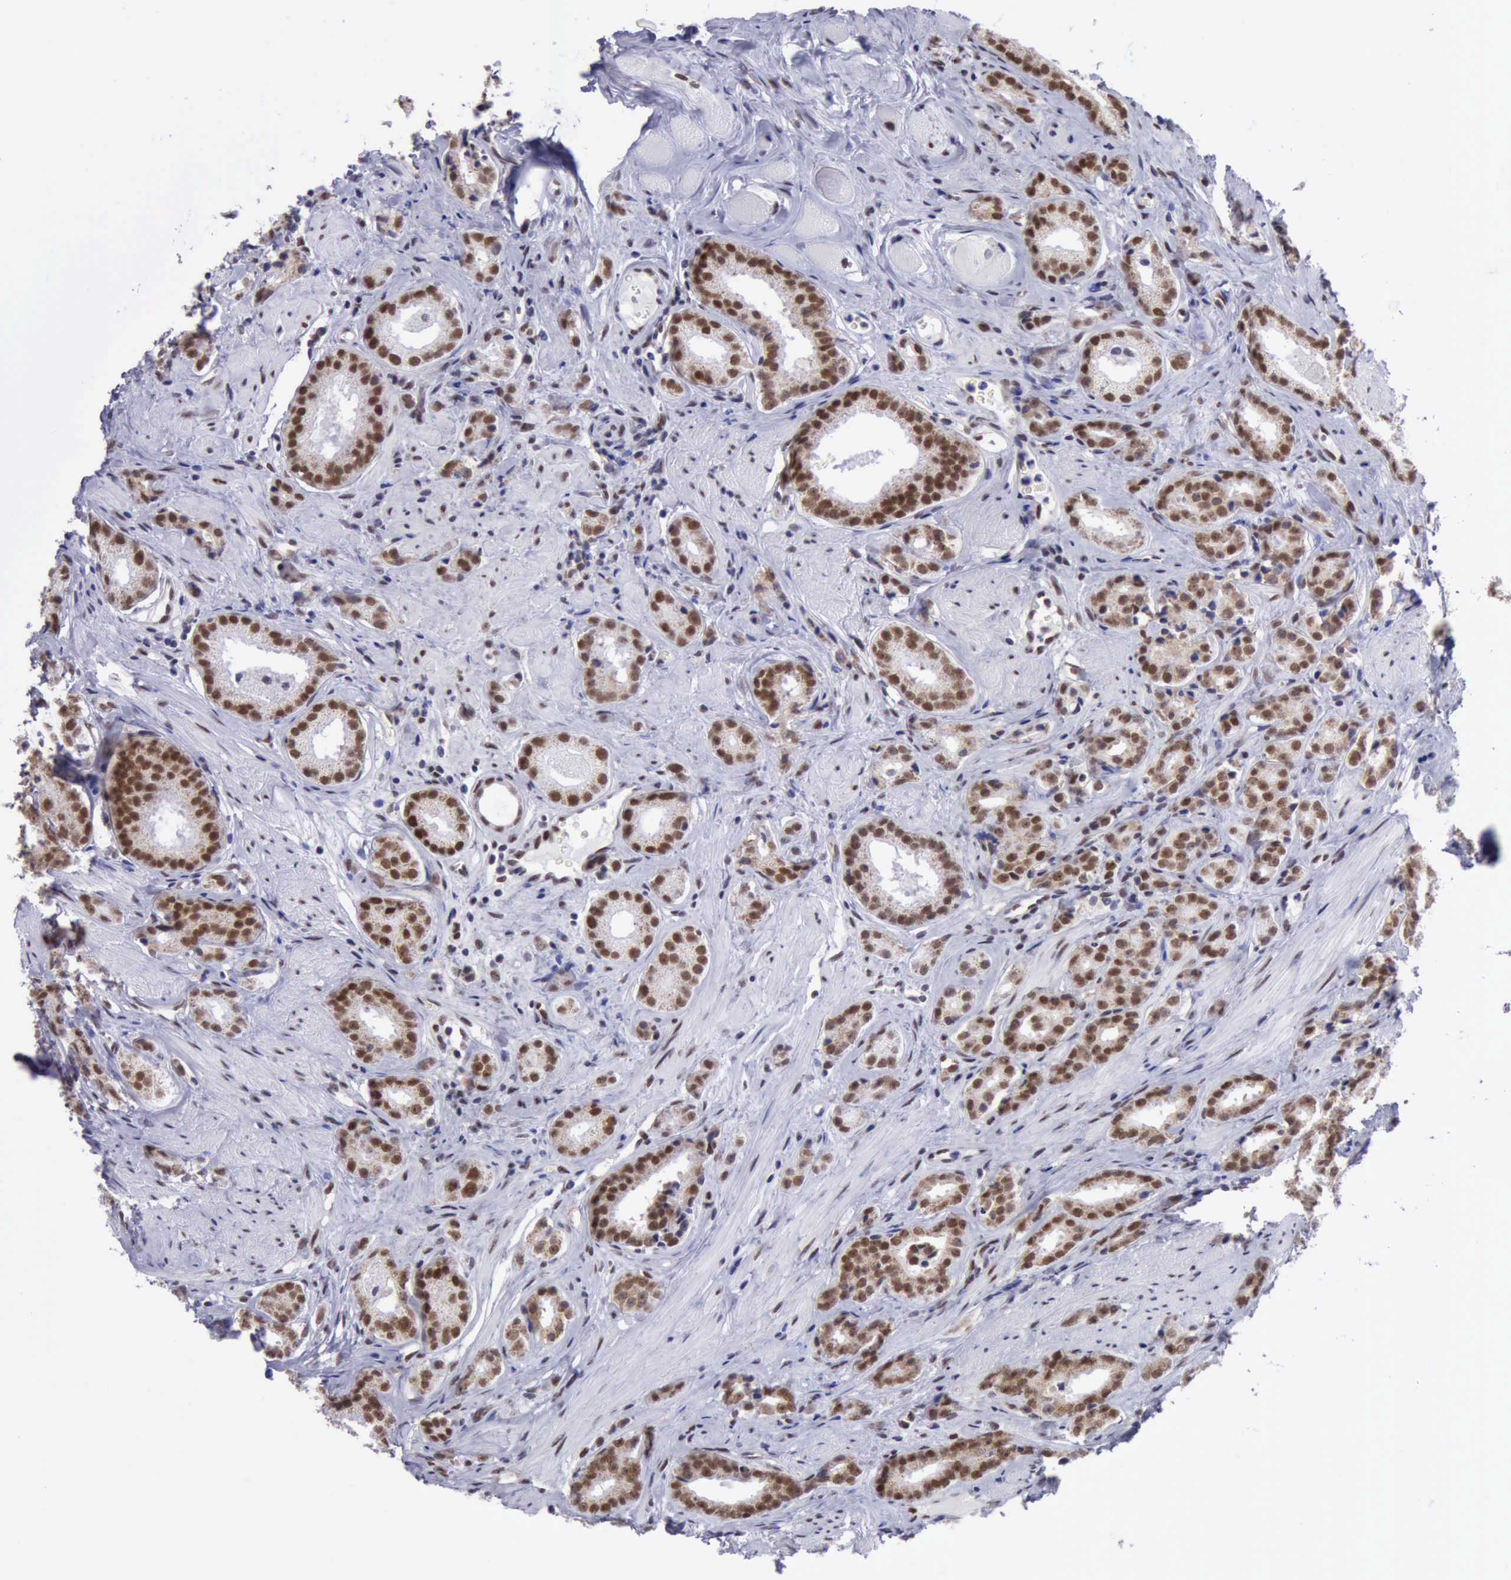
{"staining": {"intensity": "strong", "quantity": ">75%", "location": "nuclear"}, "tissue": "prostate cancer", "cell_type": "Tumor cells", "image_type": "cancer", "snomed": [{"axis": "morphology", "description": "Adenocarcinoma, Medium grade"}, {"axis": "topography", "description": "Prostate"}], "caption": "The photomicrograph shows staining of prostate medium-grade adenocarcinoma, revealing strong nuclear protein expression (brown color) within tumor cells. (DAB (3,3'-diaminobenzidine) = brown stain, brightfield microscopy at high magnification).", "gene": "ERCC4", "patient": {"sex": "male", "age": 53}}